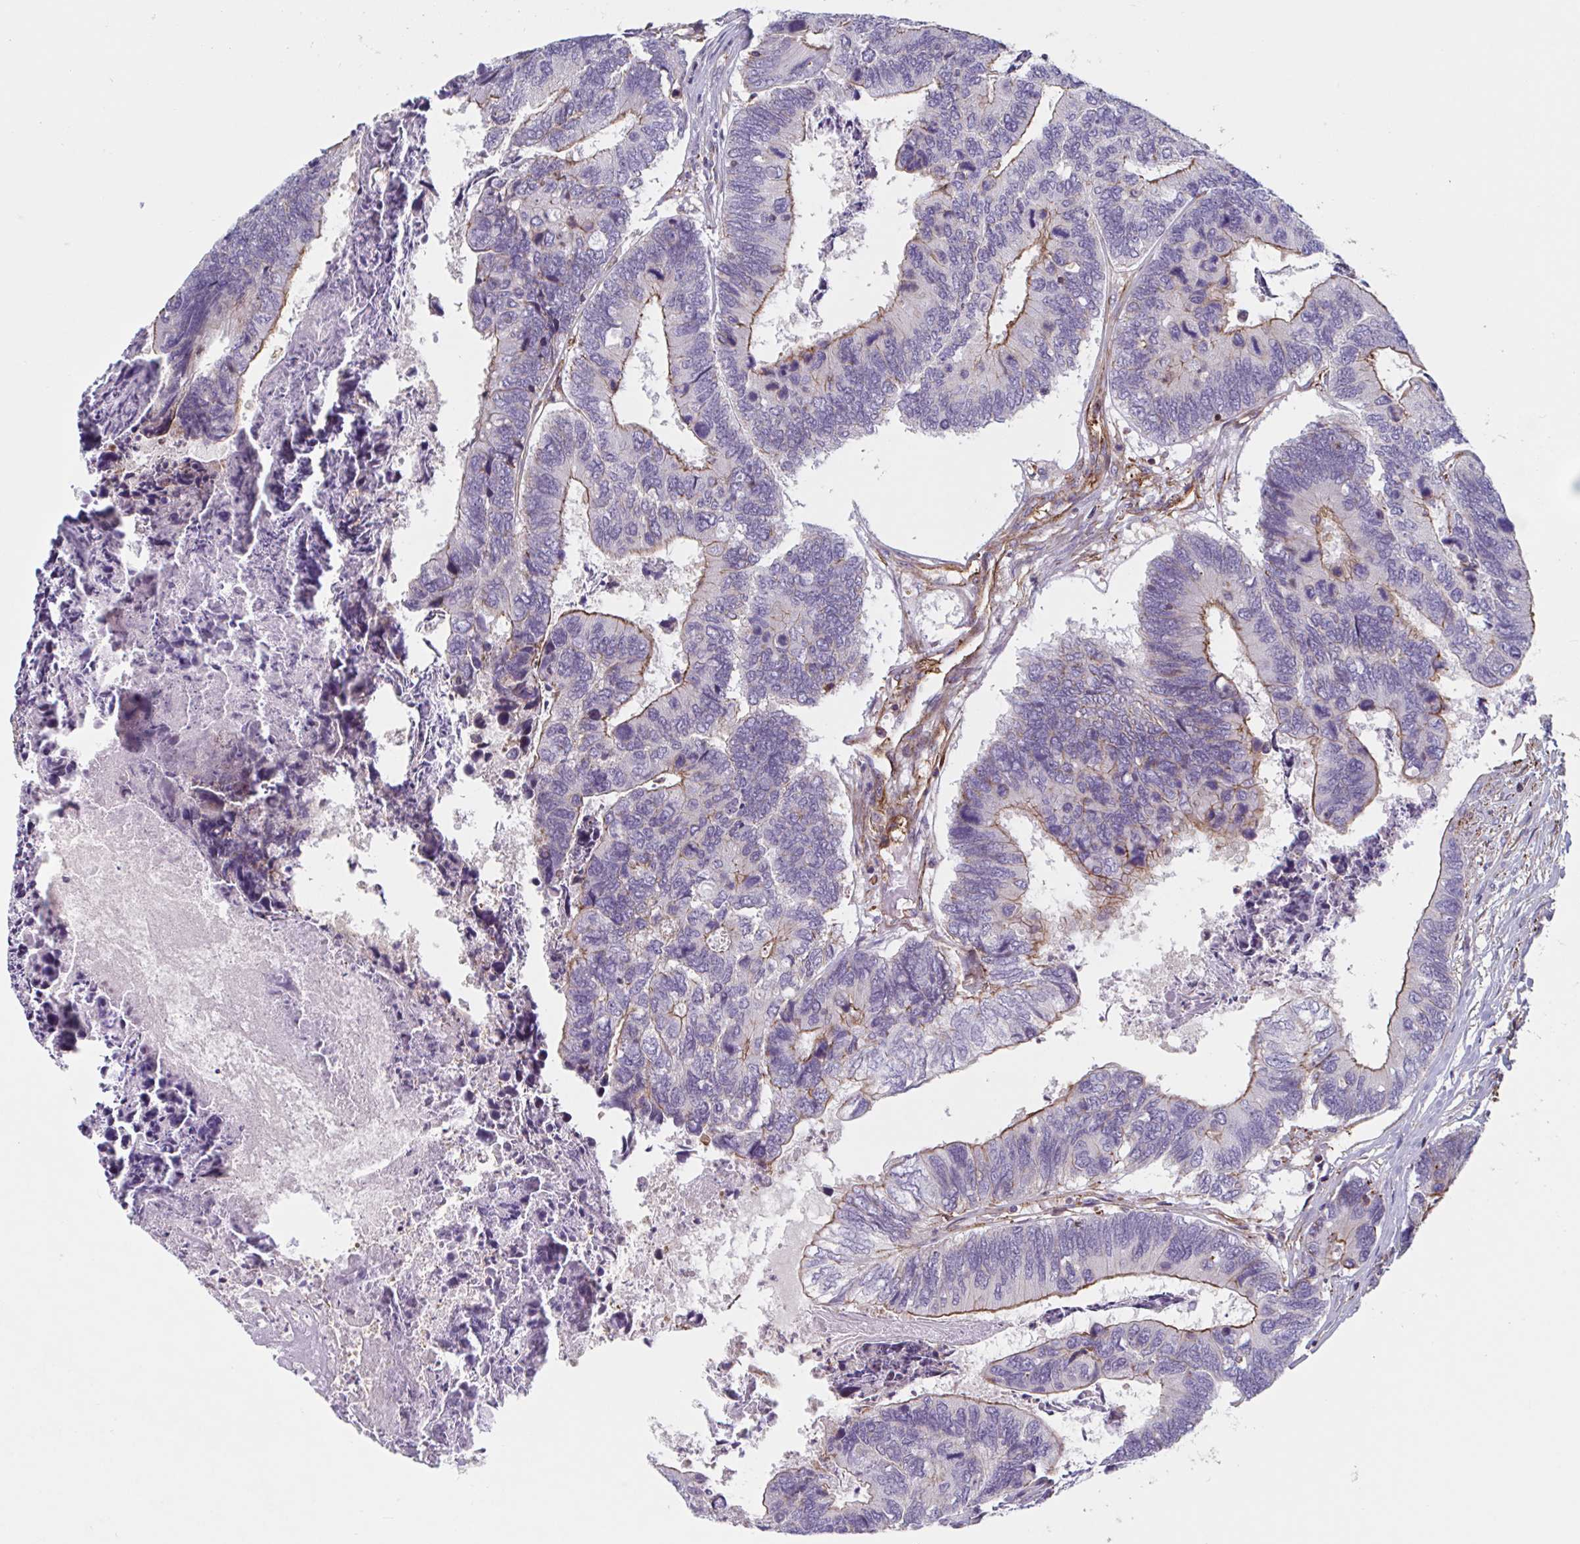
{"staining": {"intensity": "moderate", "quantity": "<25%", "location": "cytoplasmic/membranous"}, "tissue": "colorectal cancer", "cell_type": "Tumor cells", "image_type": "cancer", "snomed": [{"axis": "morphology", "description": "Adenocarcinoma, NOS"}, {"axis": "topography", "description": "Colon"}], "caption": "Protein expression analysis of human colorectal cancer (adenocarcinoma) reveals moderate cytoplasmic/membranous expression in approximately <25% of tumor cells.", "gene": "SHISA7", "patient": {"sex": "female", "age": 67}}